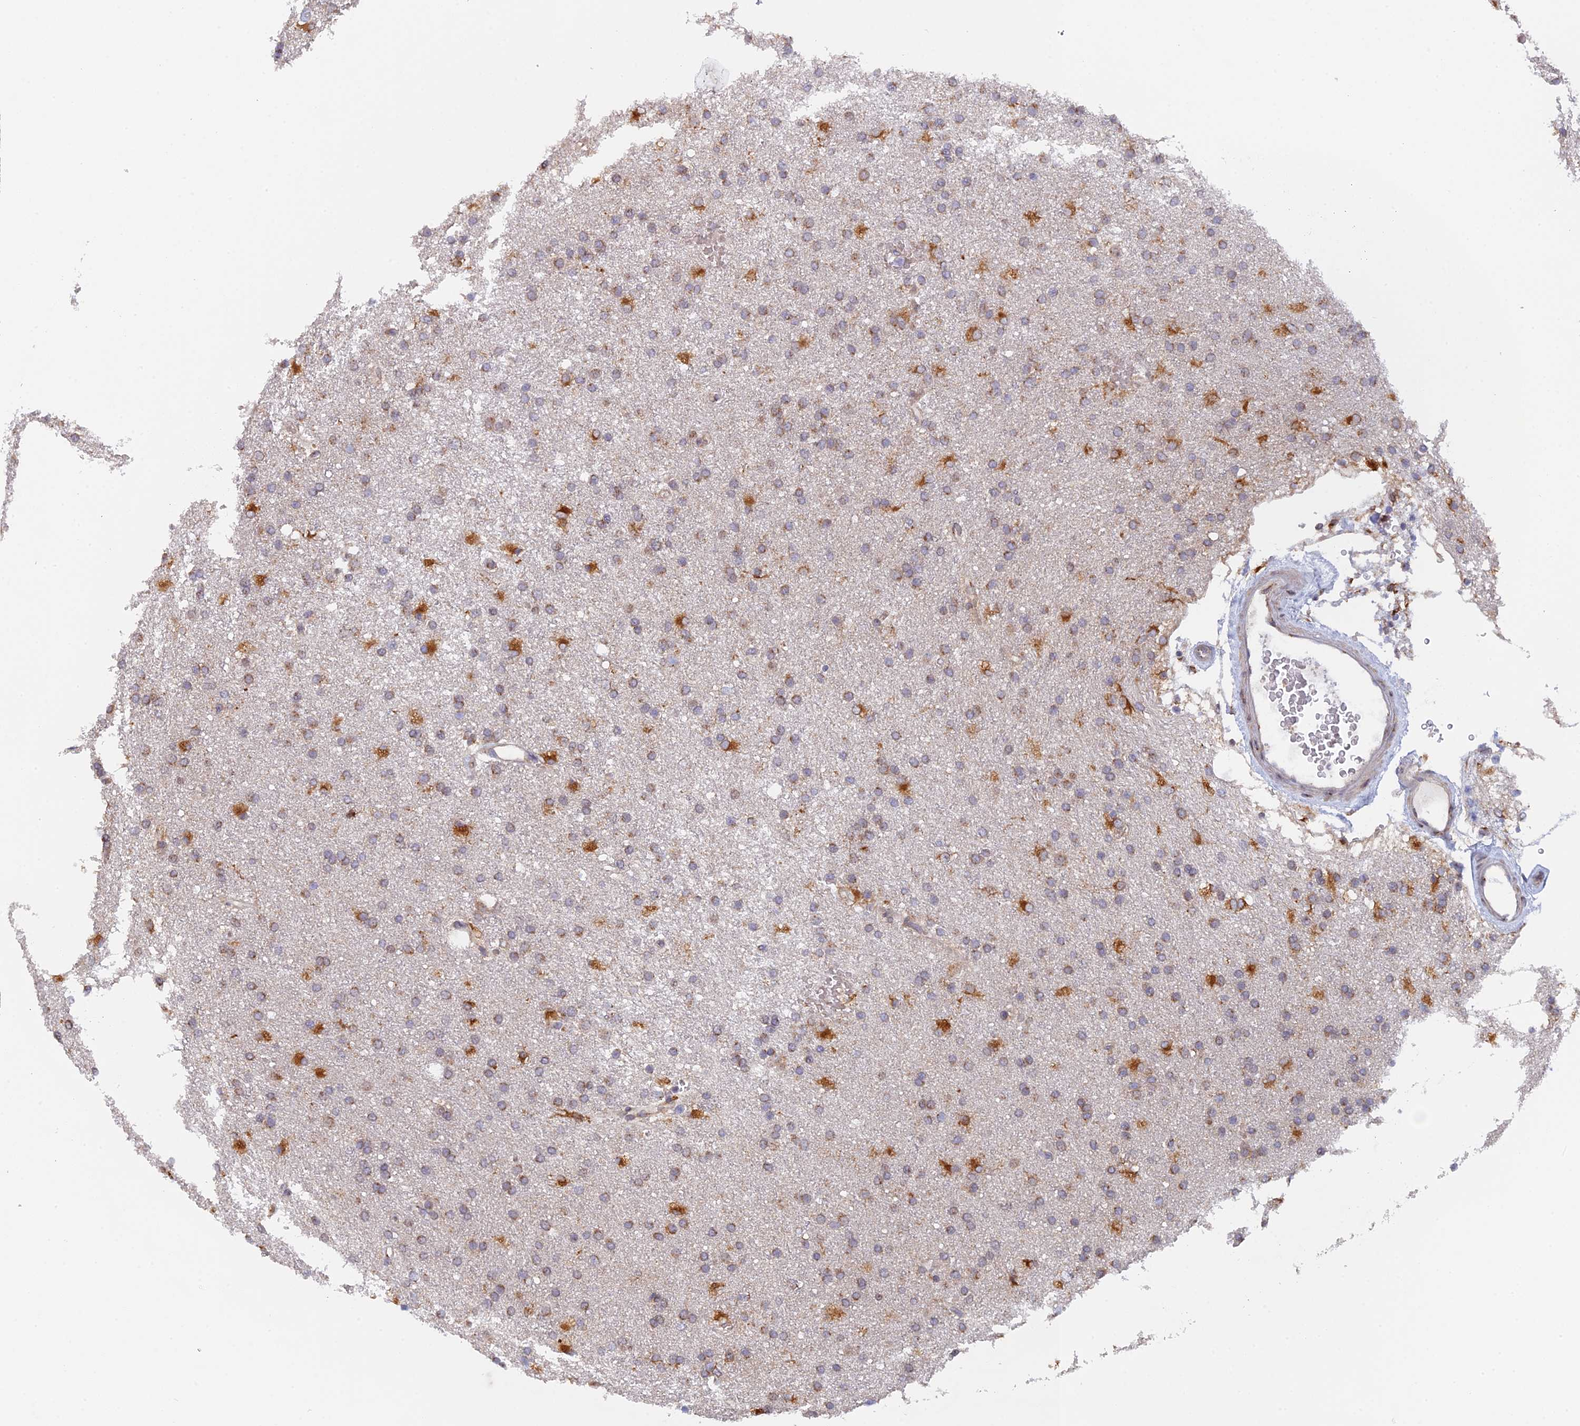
{"staining": {"intensity": "moderate", "quantity": "25%-75%", "location": "cytoplasmic/membranous"}, "tissue": "glioma", "cell_type": "Tumor cells", "image_type": "cancer", "snomed": [{"axis": "morphology", "description": "Glioma, malignant, High grade"}, {"axis": "topography", "description": "Brain"}], "caption": "The micrograph shows staining of glioma, revealing moderate cytoplasmic/membranous protein expression (brown color) within tumor cells.", "gene": "SNX17", "patient": {"sex": "male", "age": 77}}